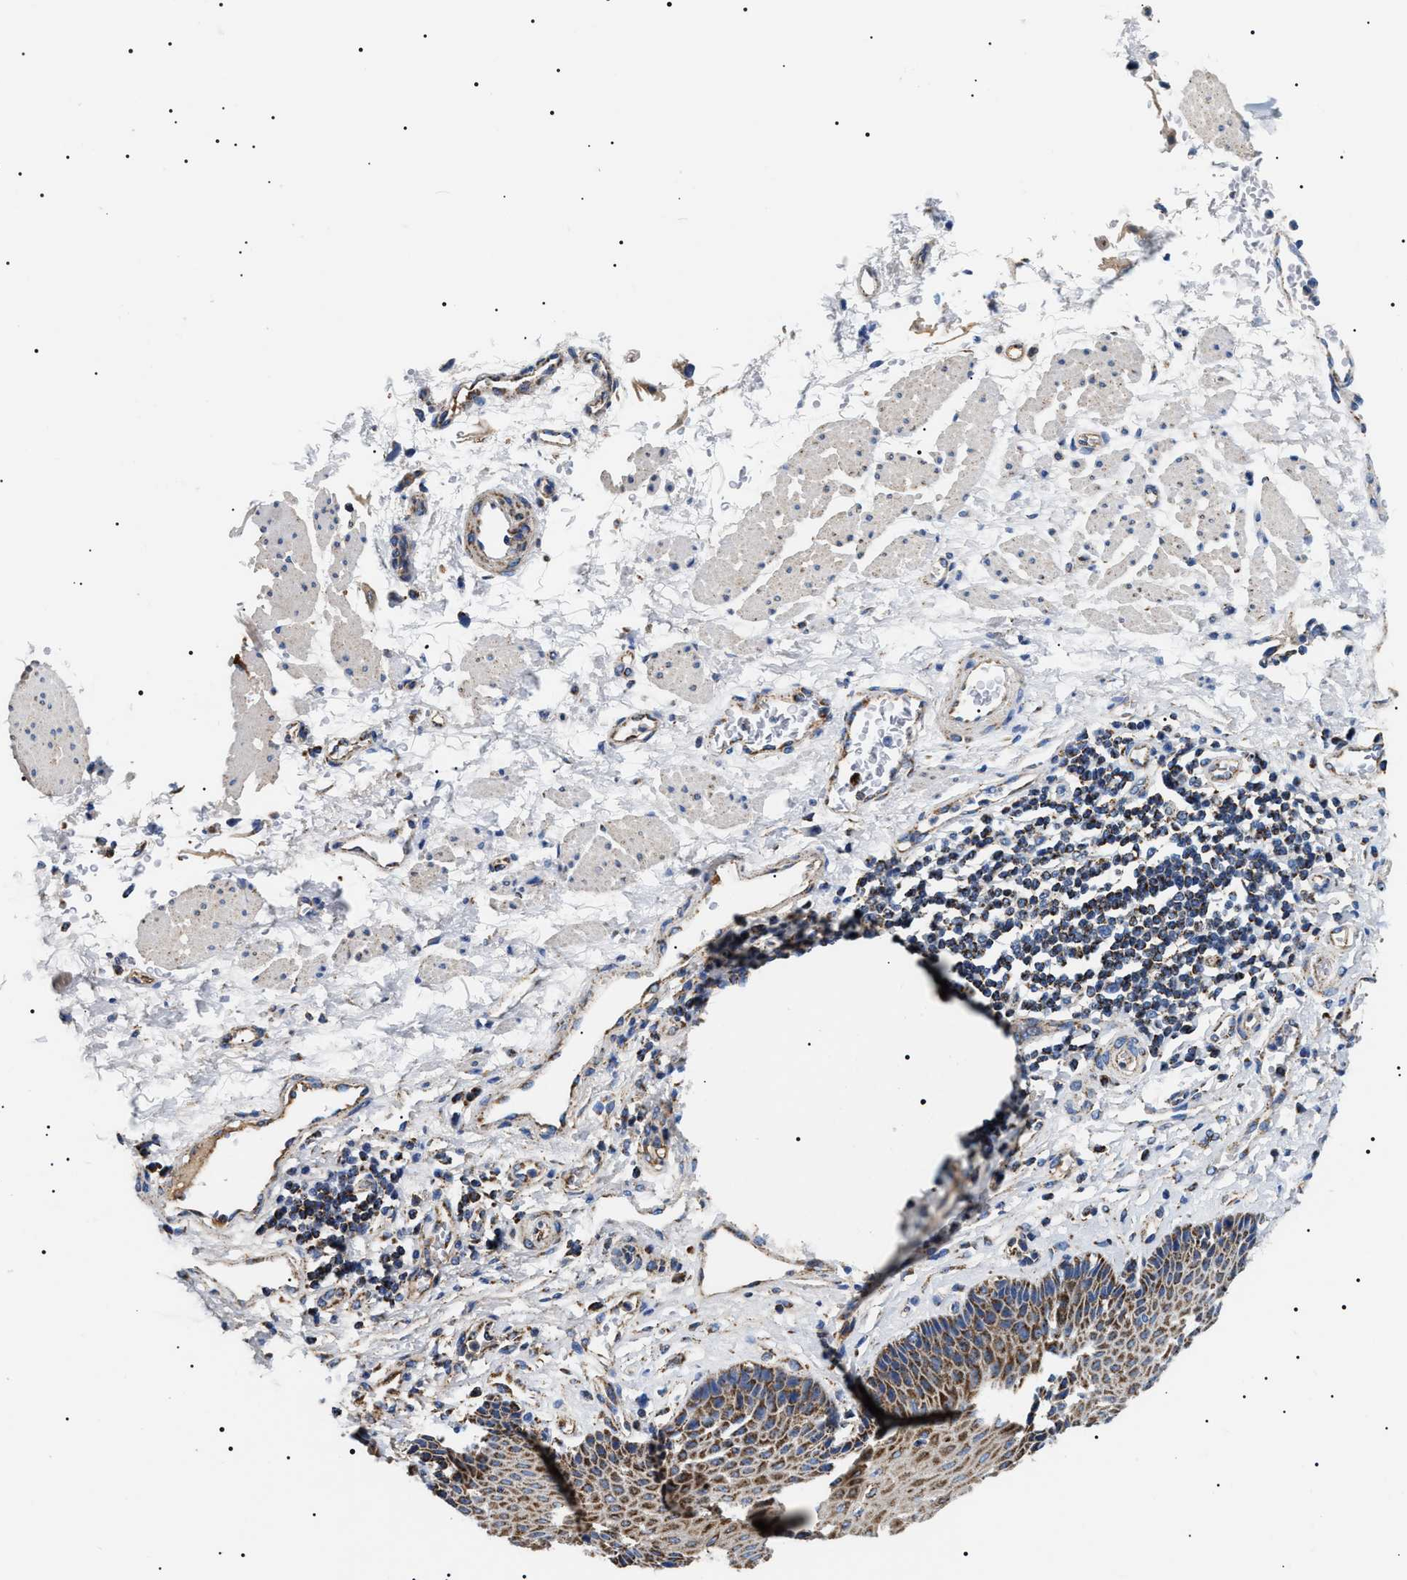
{"staining": {"intensity": "strong", "quantity": "25%-75%", "location": "cytoplasmic/membranous"}, "tissue": "esophagus", "cell_type": "Squamous epithelial cells", "image_type": "normal", "snomed": [{"axis": "morphology", "description": "Normal tissue, NOS"}, {"axis": "topography", "description": "Esophagus"}], "caption": "Human esophagus stained for a protein (brown) demonstrates strong cytoplasmic/membranous positive staining in about 25%-75% of squamous epithelial cells.", "gene": "OXSM", "patient": {"sex": "male", "age": 54}}